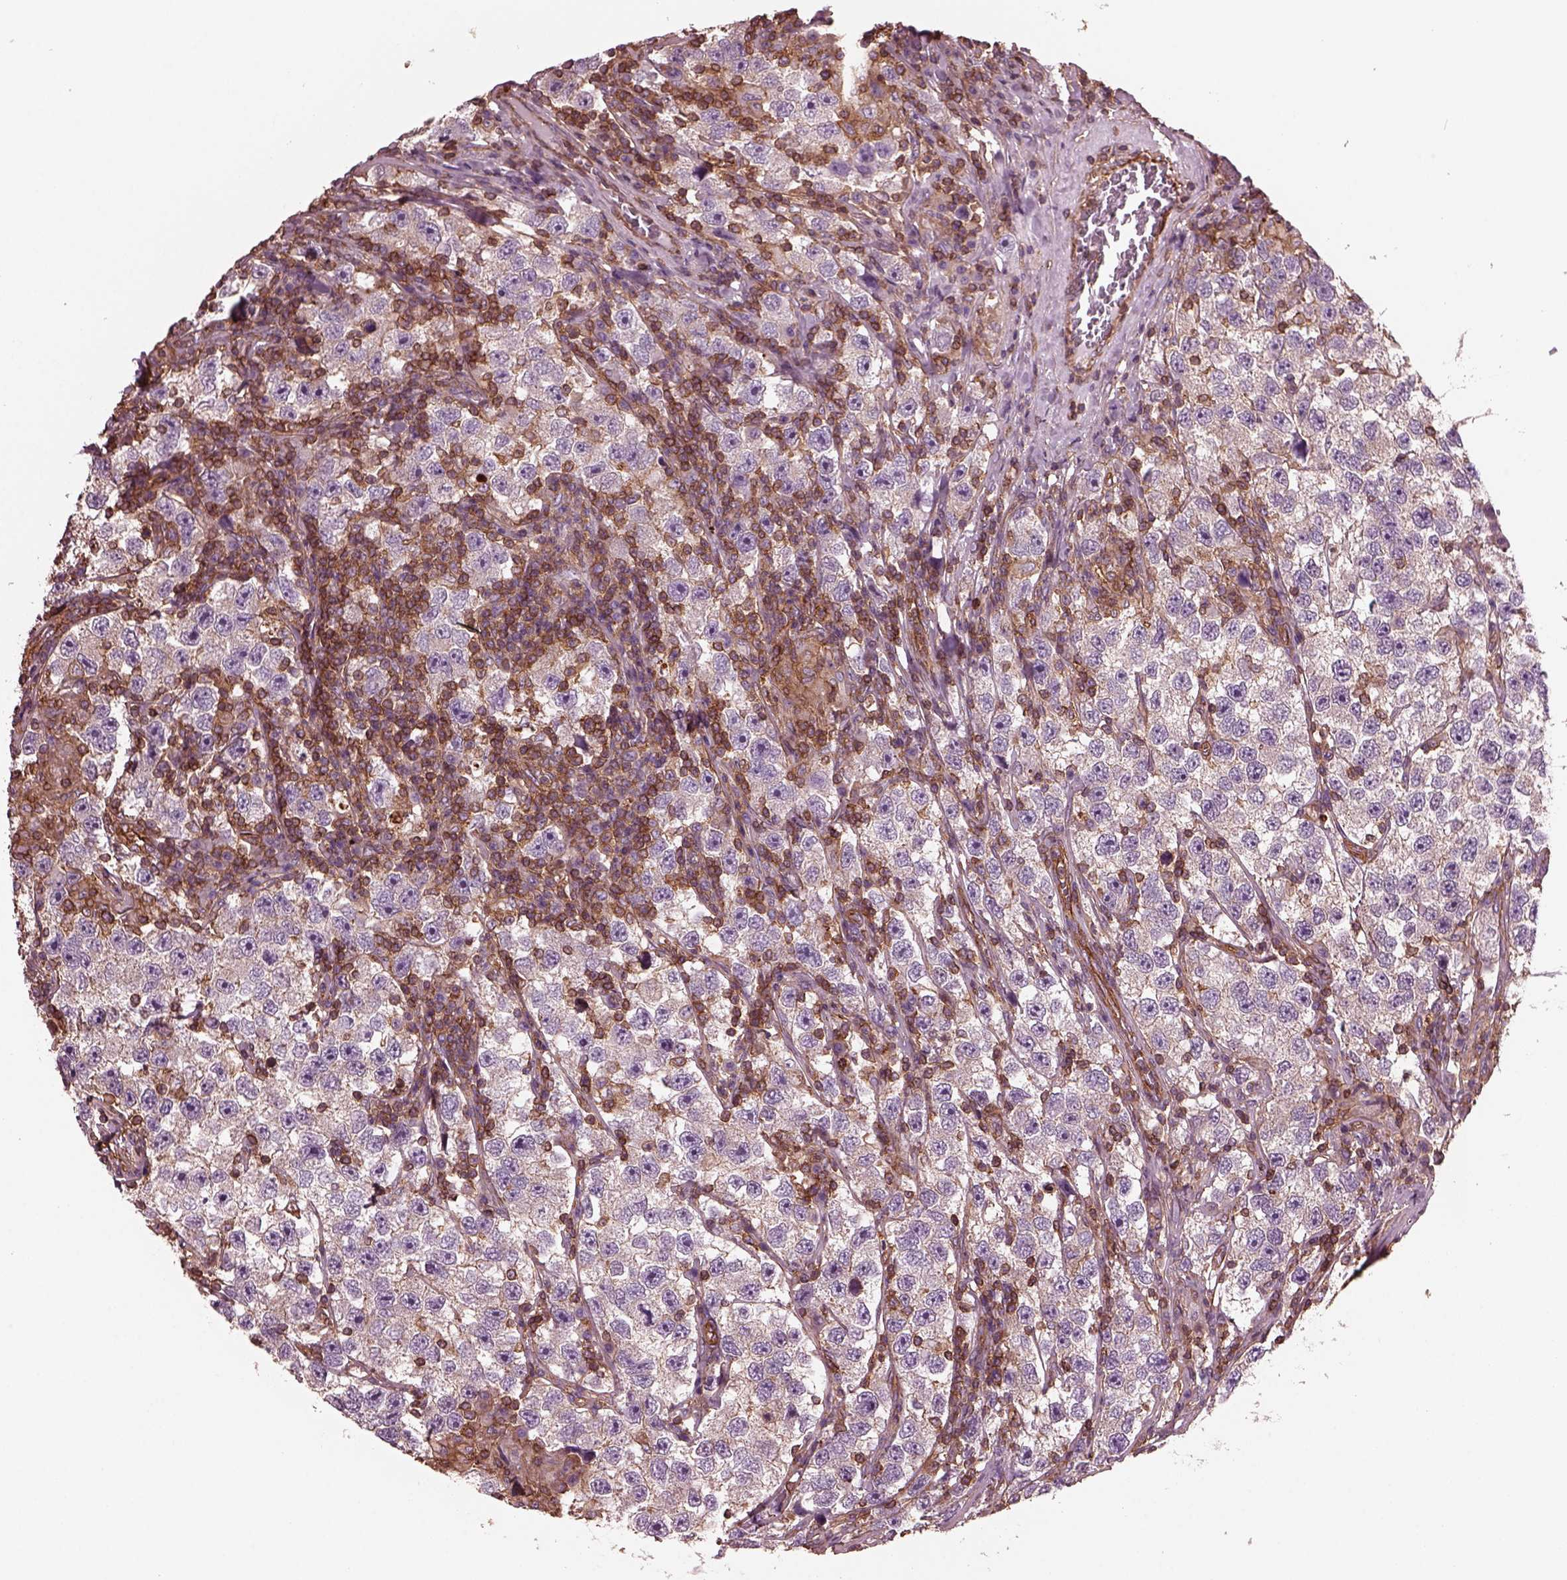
{"staining": {"intensity": "weak", "quantity": "25%-75%", "location": "cytoplasmic/membranous"}, "tissue": "testis cancer", "cell_type": "Tumor cells", "image_type": "cancer", "snomed": [{"axis": "morphology", "description": "Seminoma, NOS"}, {"axis": "topography", "description": "Testis"}], "caption": "This photomicrograph demonstrates testis cancer stained with IHC to label a protein in brown. The cytoplasmic/membranous of tumor cells show weak positivity for the protein. Nuclei are counter-stained blue.", "gene": "MYL6", "patient": {"sex": "male", "age": 26}}